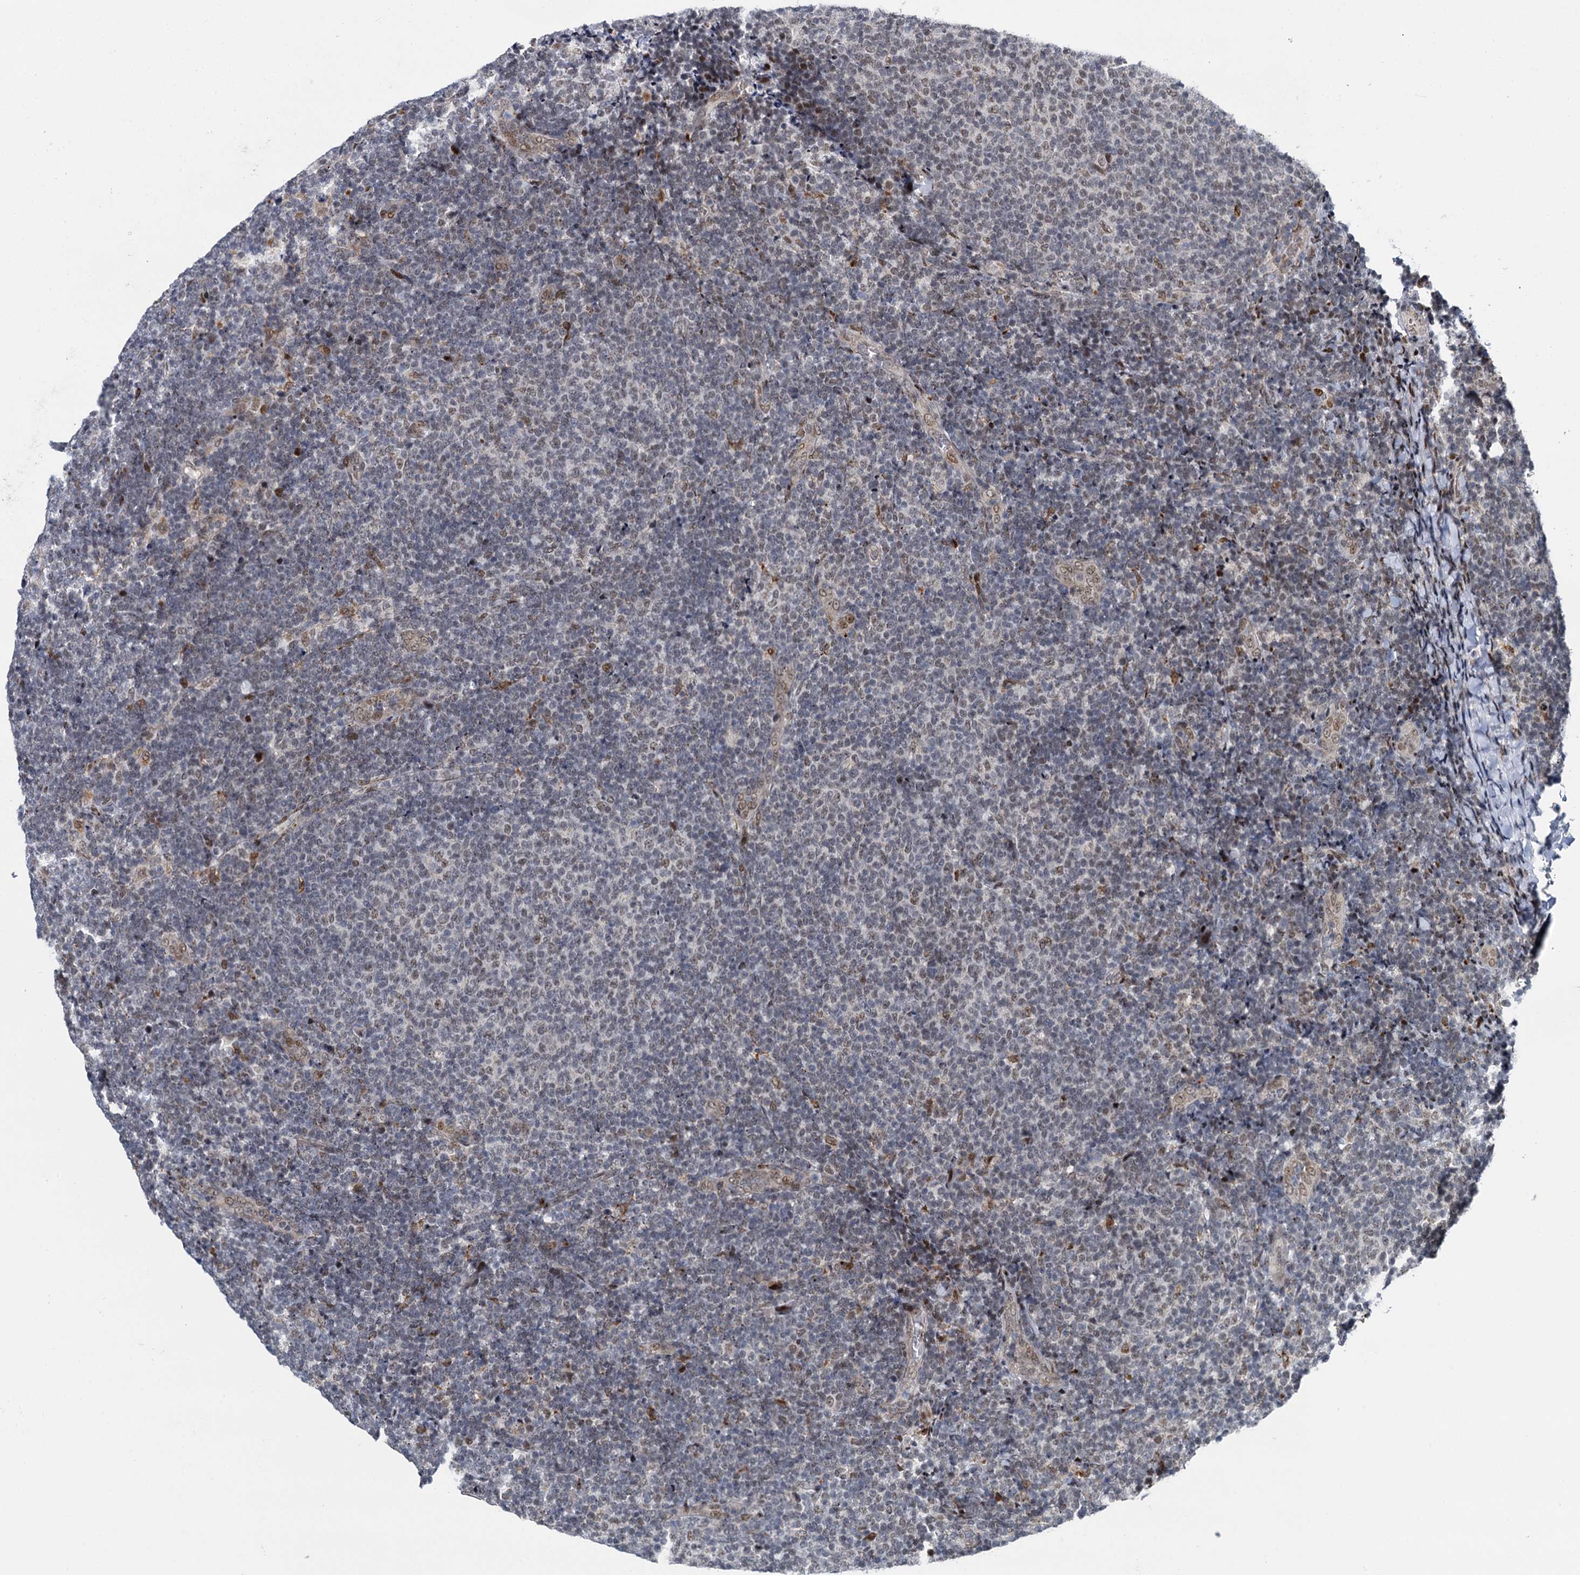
{"staining": {"intensity": "weak", "quantity": "<25%", "location": "nuclear"}, "tissue": "lymphoma", "cell_type": "Tumor cells", "image_type": "cancer", "snomed": [{"axis": "morphology", "description": "Malignant lymphoma, non-Hodgkin's type, Low grade"}, {"axis": "topography", "description": "Lymph node"}], "caption": "Immunohistochemical staining of human lymphoma exhibits no significant positivity in tumor cells.", "gene": "RUFY2", "patient": {"sex": "male", "age": 66}}